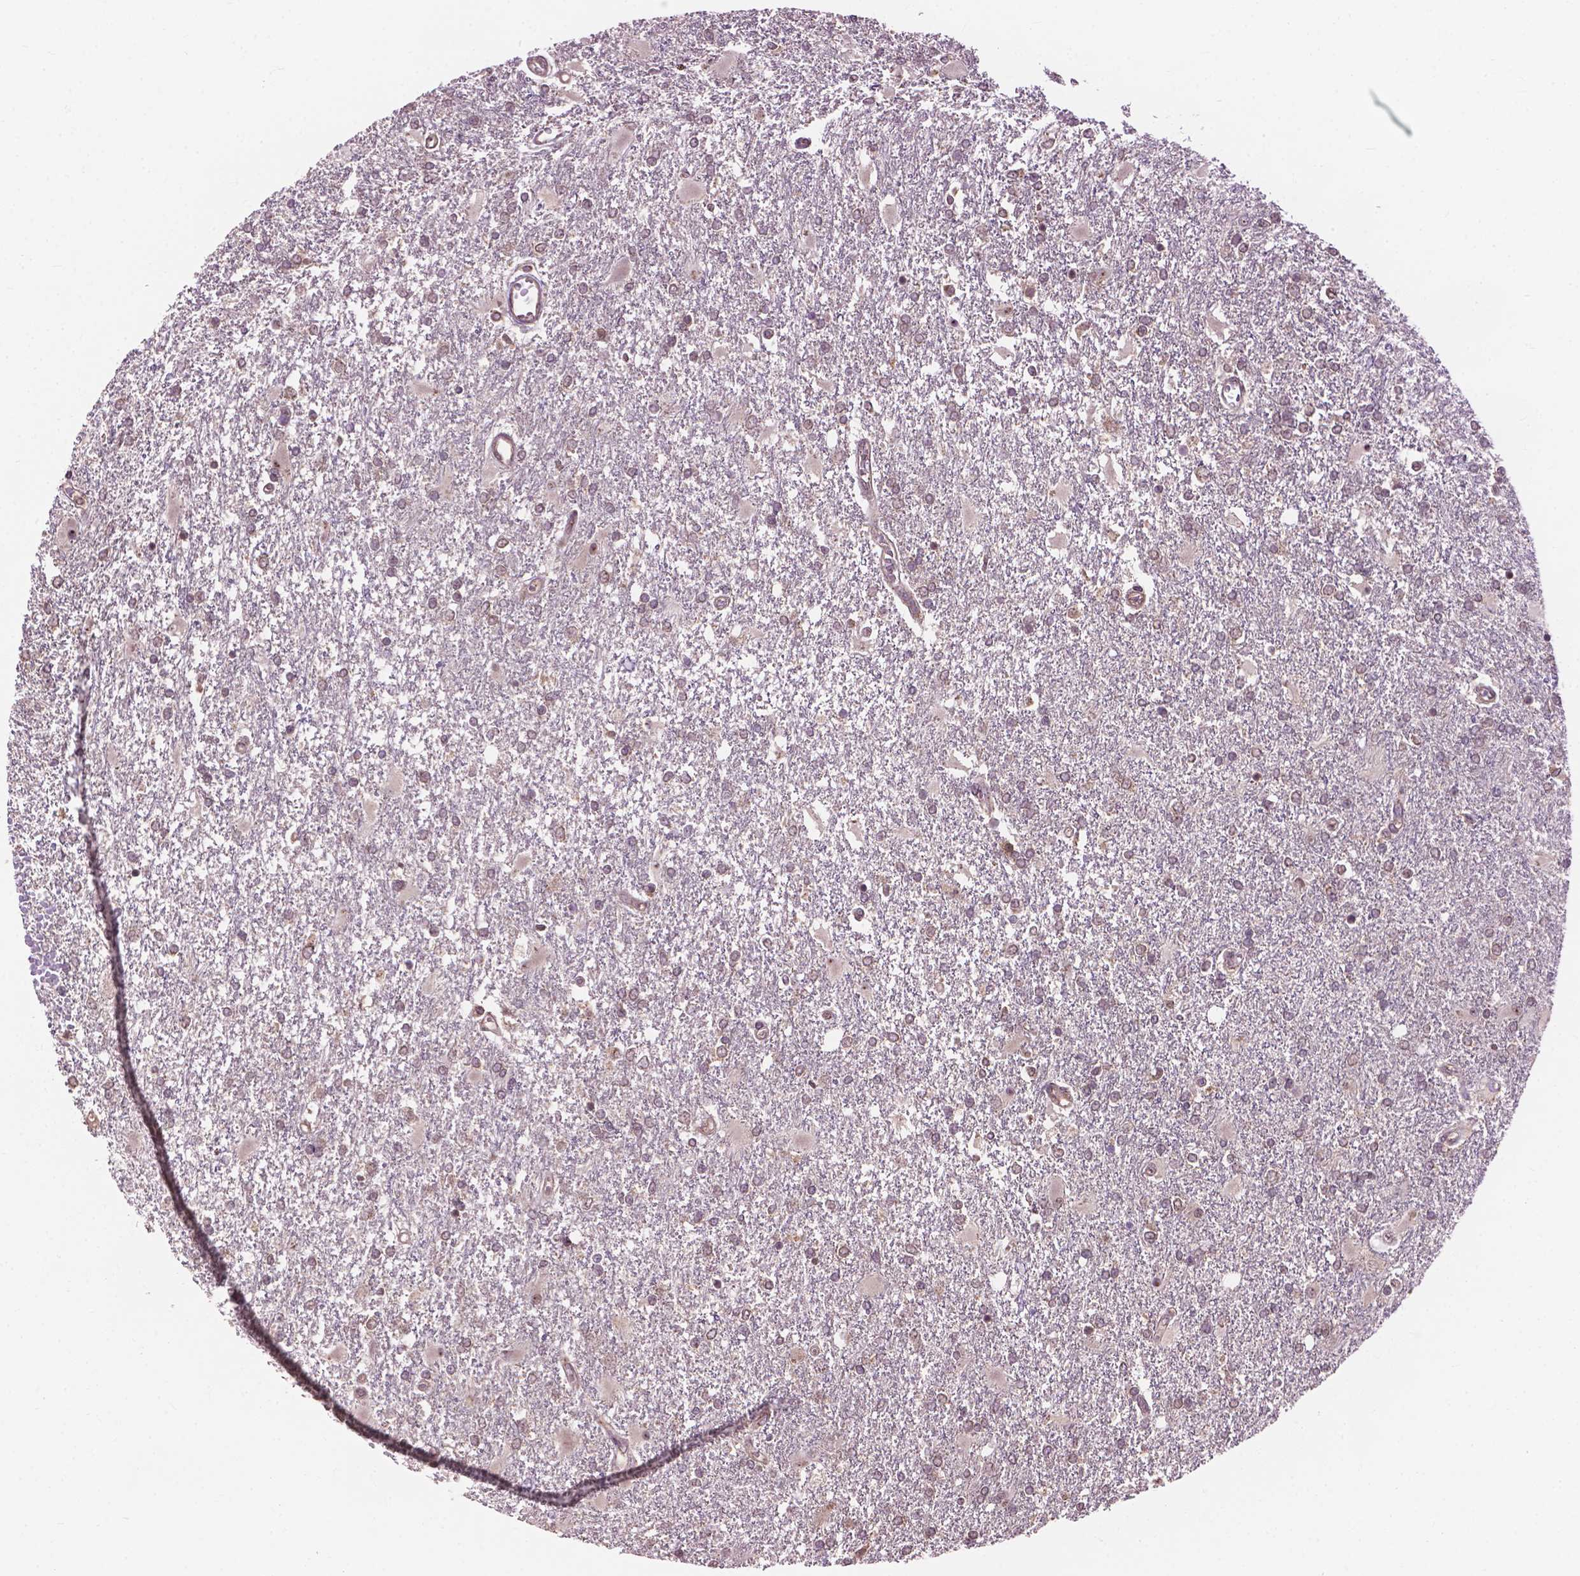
{"staining": {"intensity": "negative", "quantity": "none", "location": "none"}, "tissue": "glioma", "cell_type": "Tumor cells", "image_type": "cancer", "snomed": [{"axis": "morphology", "description": "Glioma, malignant, High grade"}, {"axis": "topography", "description": "Cerebral cortex"}], "caption": "Tumor cells show no significant expression in high-grade glioma (malignant).", "gene": "PPP1CB", "patient": {"sex": "male", "age": 79}}